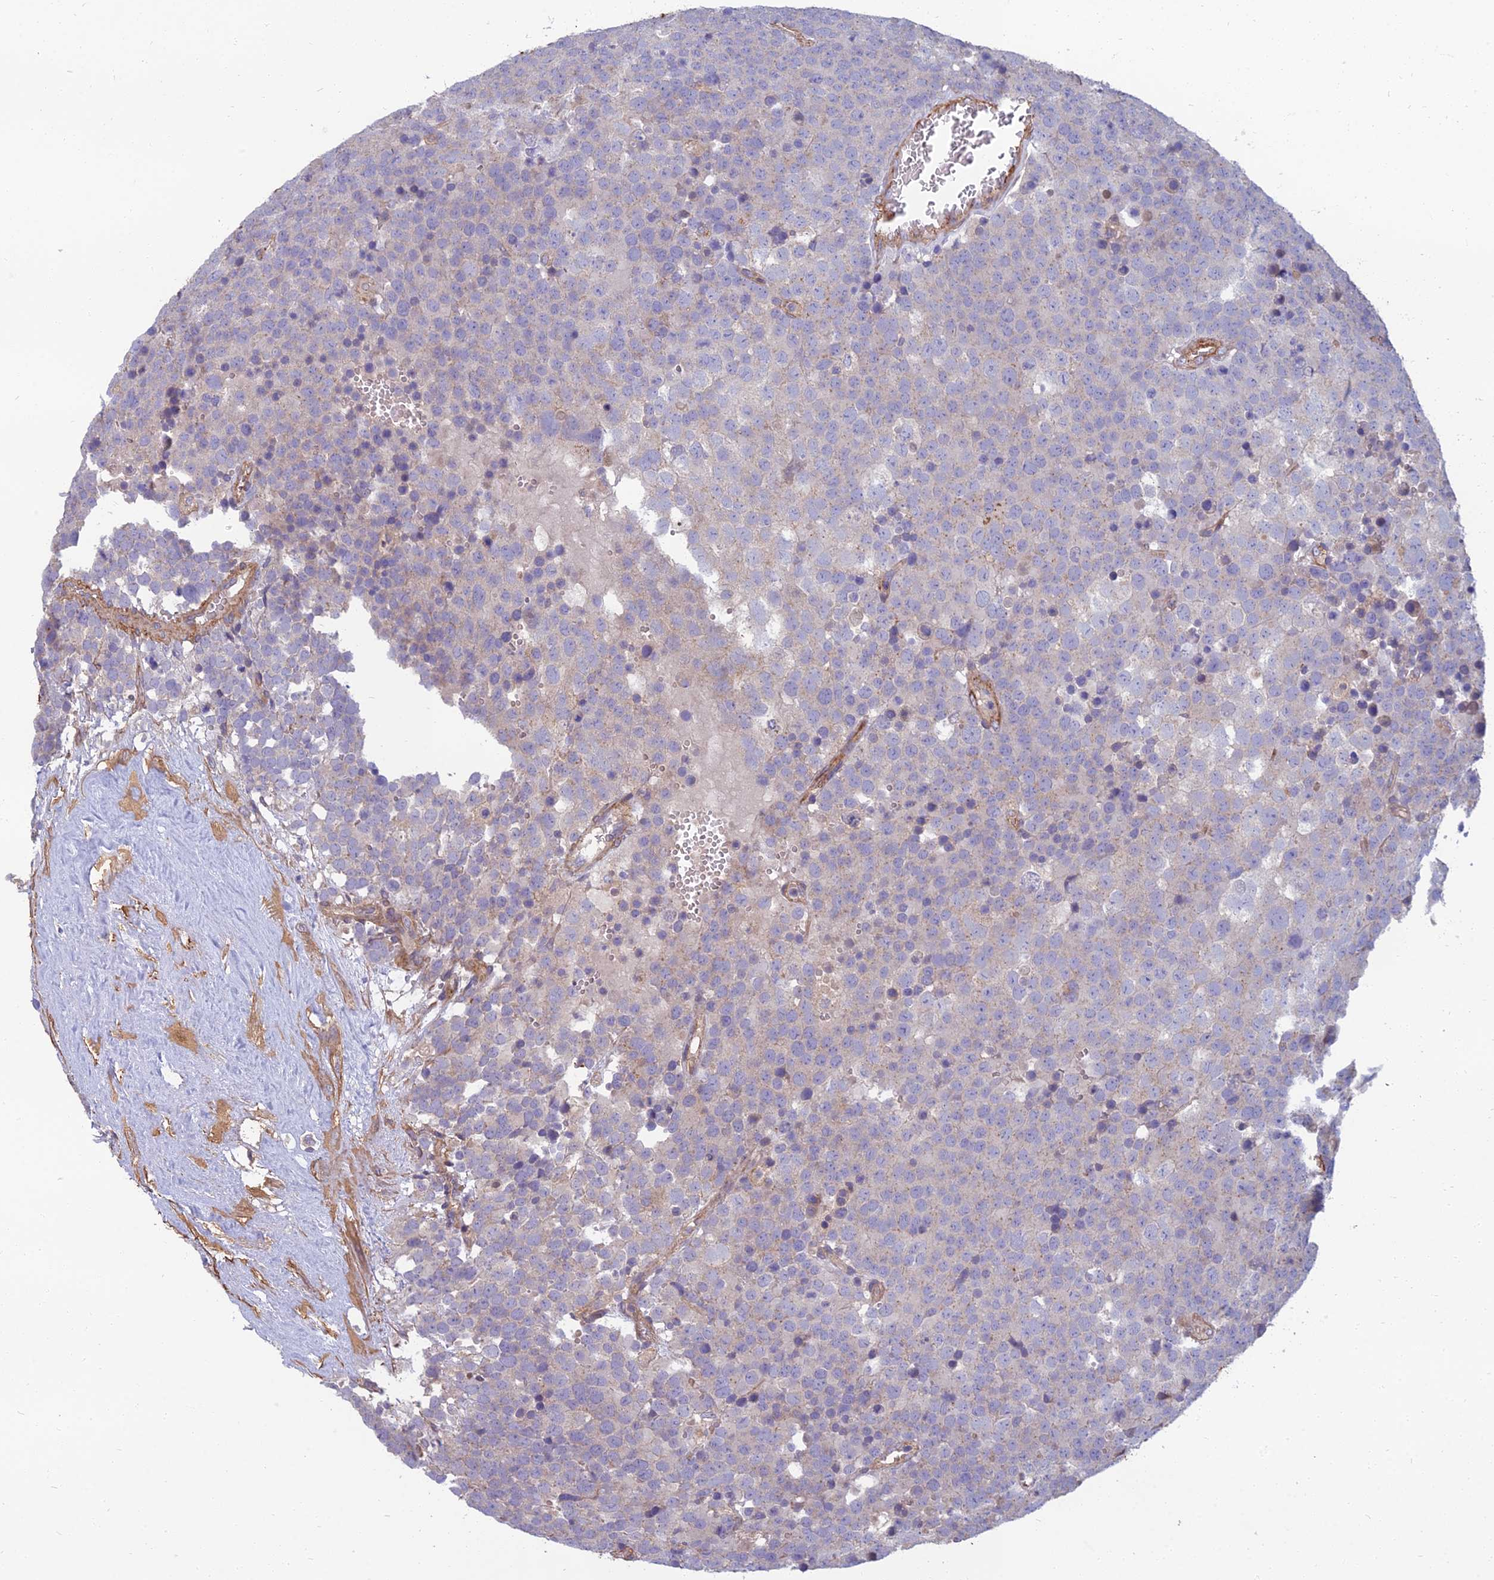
{"staining": {"intensity": "negative", "quantity": "none", "location": "none"}, "tissue": "testis cancer", "cell_type": "Tumor cells", "image_type": "cancer", "snomed": [{"axis": "morphology", "description": "Seminoma, NOS"}, {"axis": "topography", "description": "Testis"}], "caption": "Tumor cells show no significant positivity in testis cancer (seminoma).", "gene": "WDR24", "patient": {"sex": "male", "age": 71}}